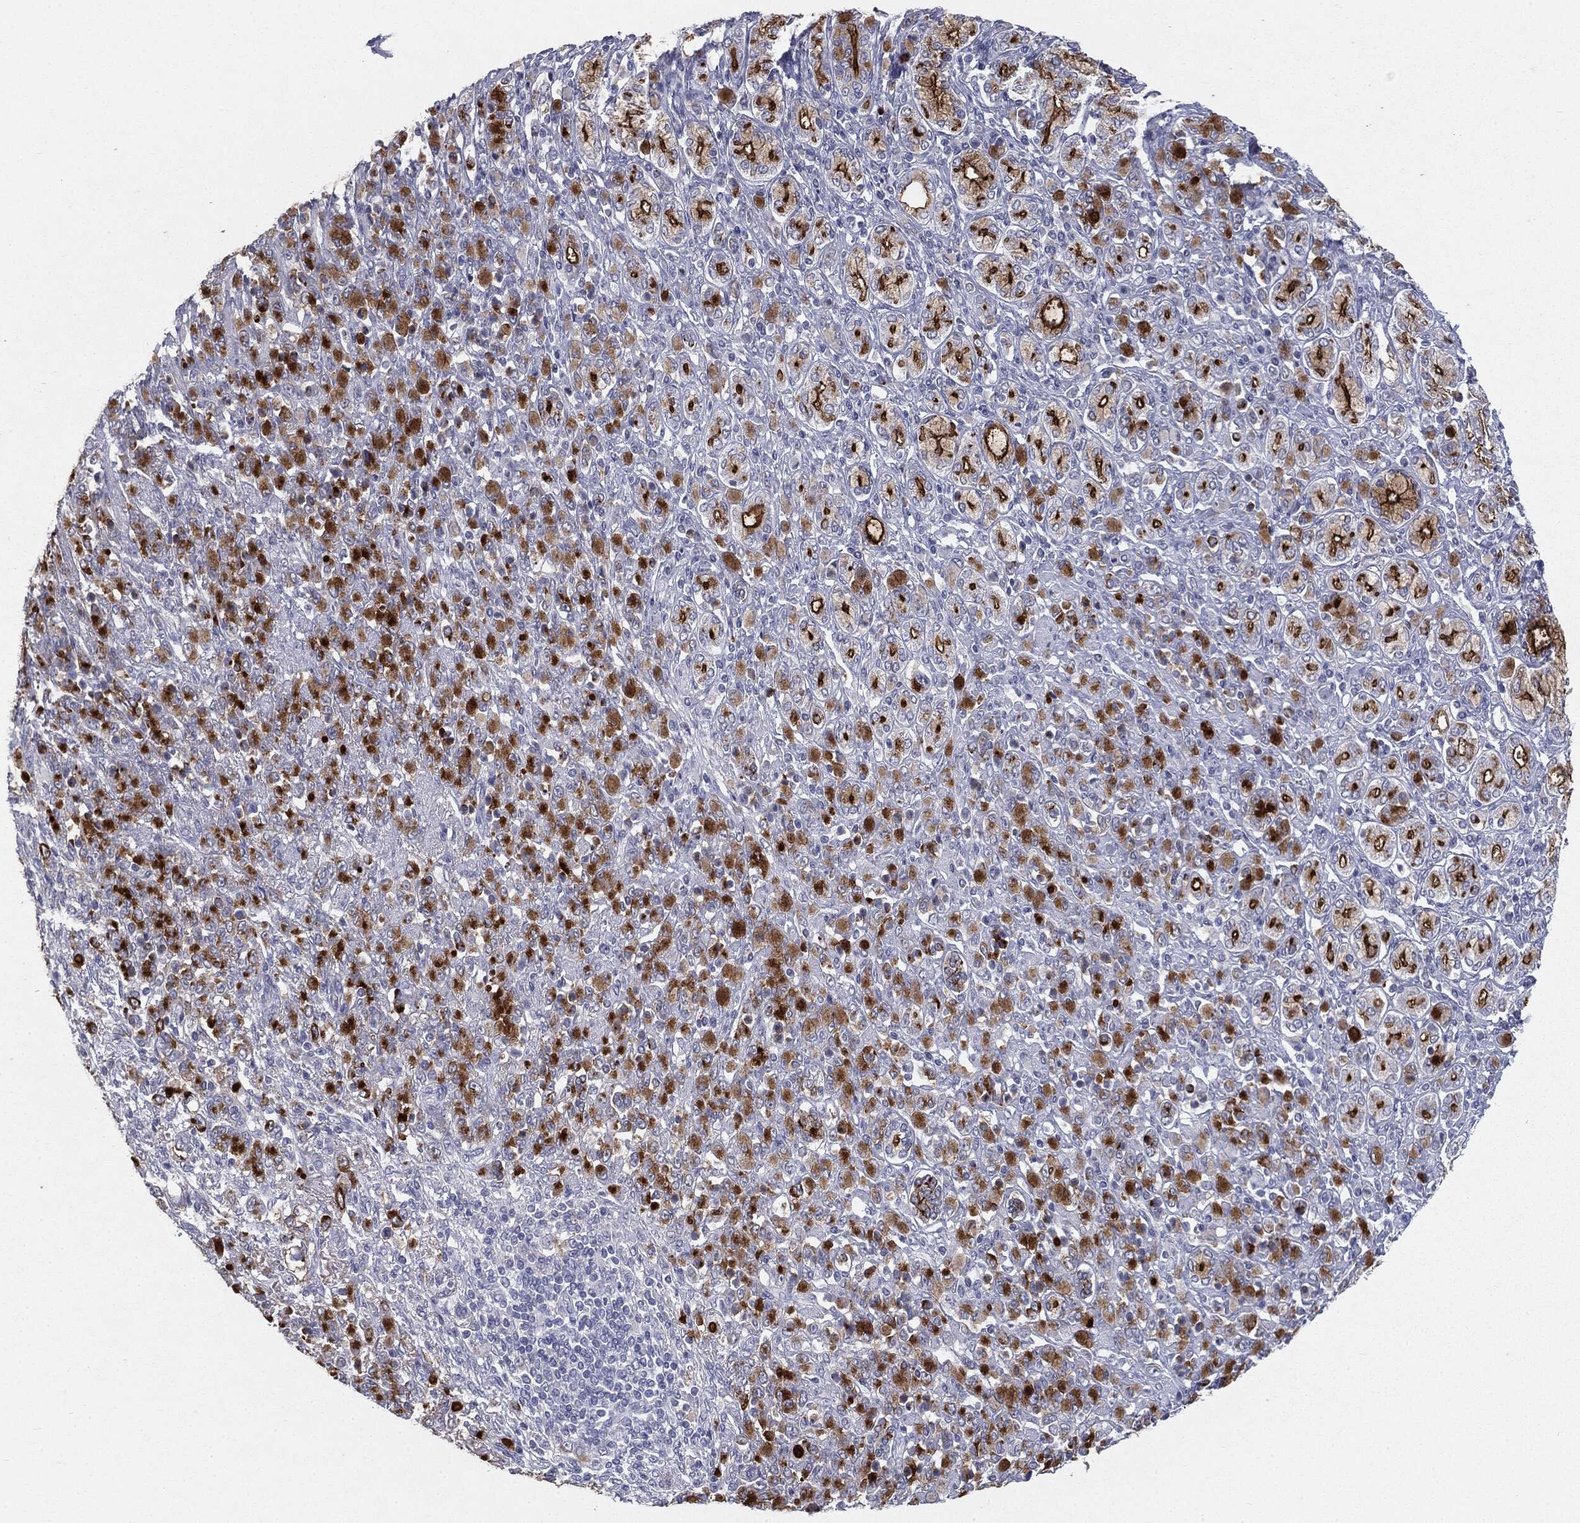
{"staining": {"intensity": "strong", "quantity": "25%-75%", "location": "cytoplasmic/membranous"}, "tissue": "stomach cancer", "cell_type": "Tumor cells", "image_type": "cancer", "snomed": [{"axis": "morphology", "description": "Normal tissue, NOS"}, {"axis": "morphology", "description": "Adenocarcinoma, NOS"}, {"axis": "topography", "description": "Stomach"}], "caption": "Immunohistochemical staining of human stomach adenocarcinoma reveals strong cytoplasmic/membranous protein expression in approximately 25%-75% of tumor cells.", "gene": "MUC1", "patient": {"sex": "female", "age": 79}}